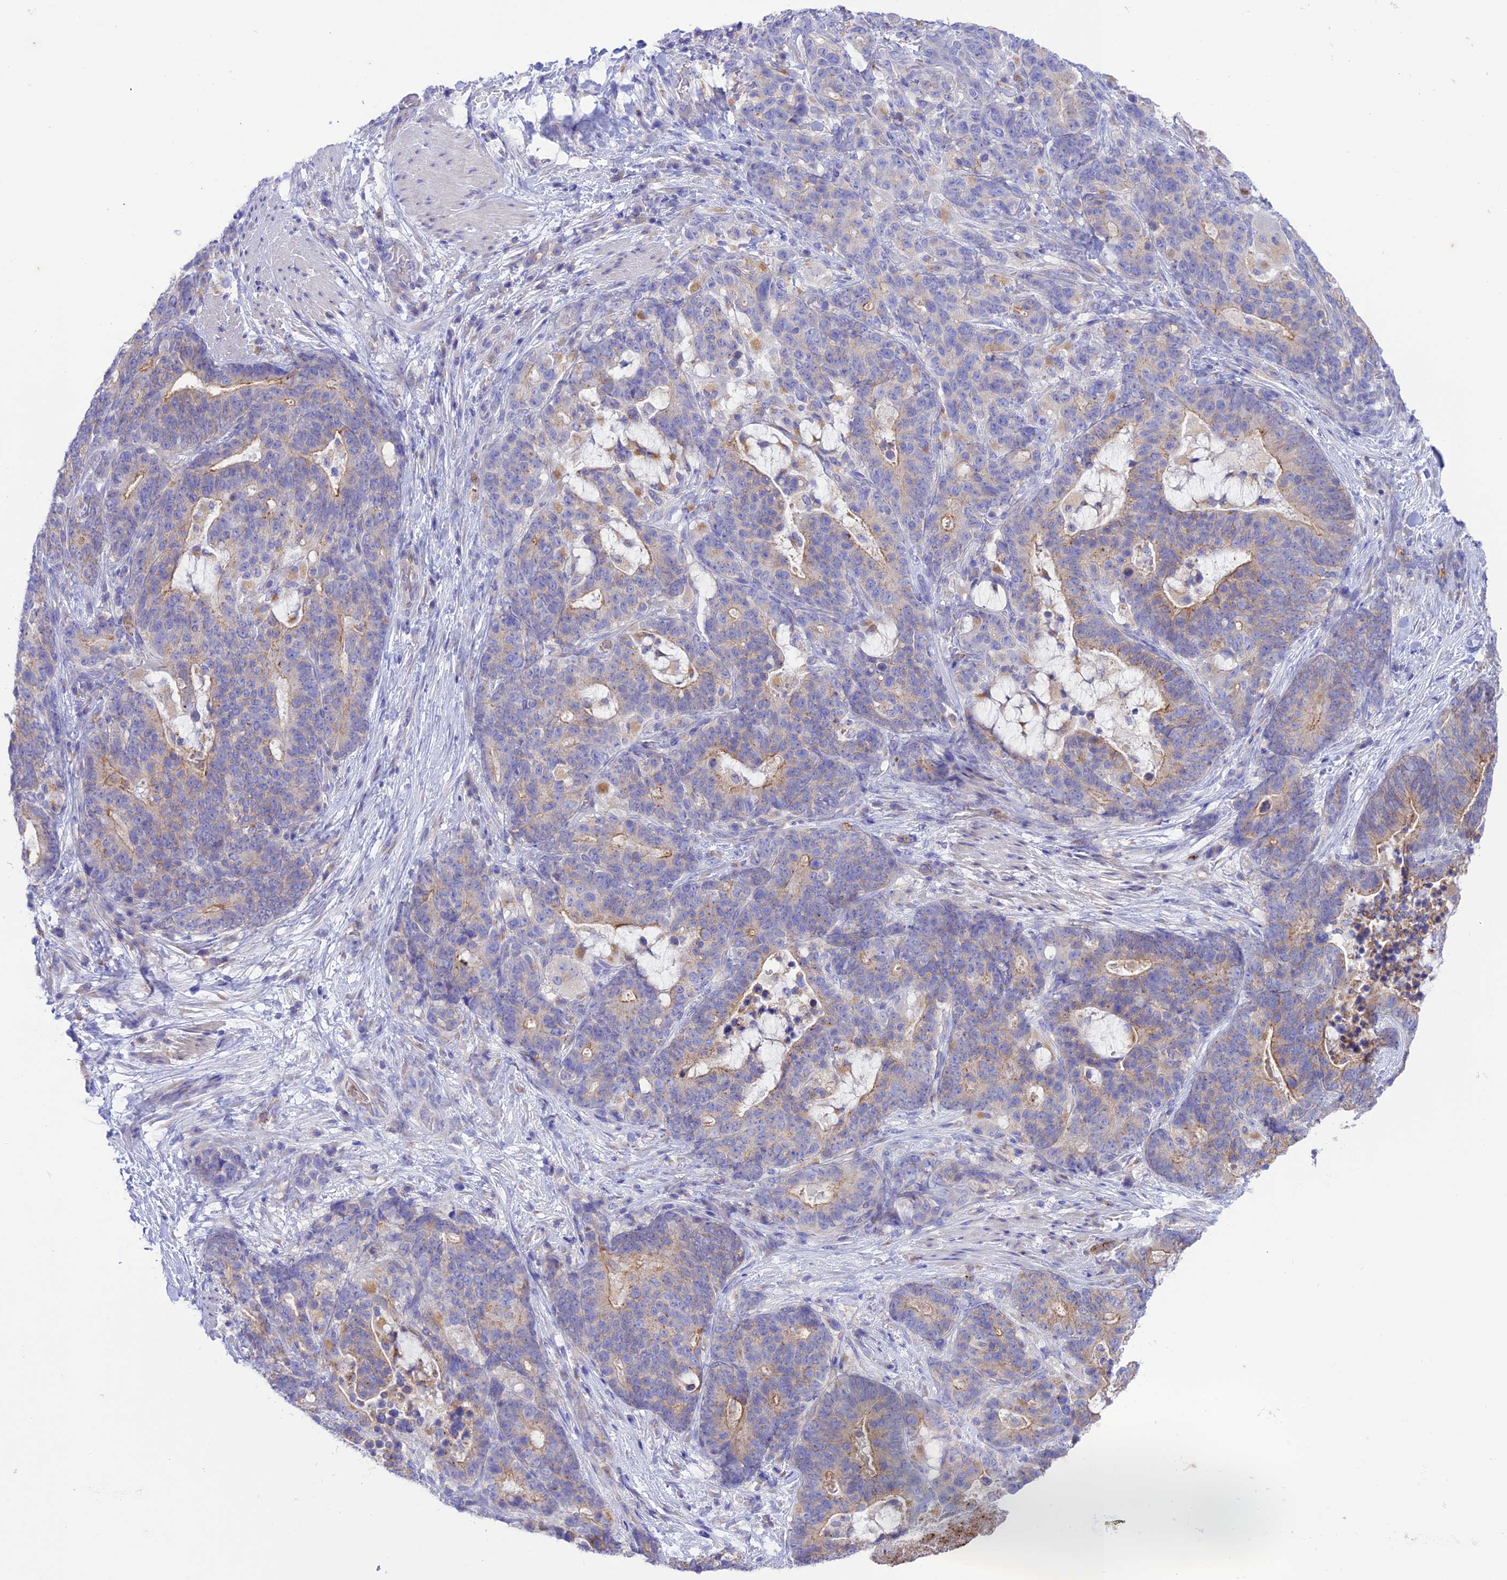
{"staining": {"intensity": "weak", "quantity": "<25%", "location": "cytoplasmic/membranous"}, "tissue": "stomach cancer", "cell_type": "Tumor cells", "image_type": "cancer", "snomed": [{"axis": "morphology", "description": "Normal tissue, NOS"}, {"axis": "morphology", "description": "Adenocarcinoma, NOS"}, {"axis": "topography", "description": "Stomach"}], "caption": "High magnification brightfield microscopy of stomach adenocarcinoma stained with DAB (3,3'-diaminobenzidine) (brown) and counterstained with hematoxylin (blue): tumor cells show no significant staining.", "gene": "CHSY3", "patient": {"sex": "female", "age": 64}}